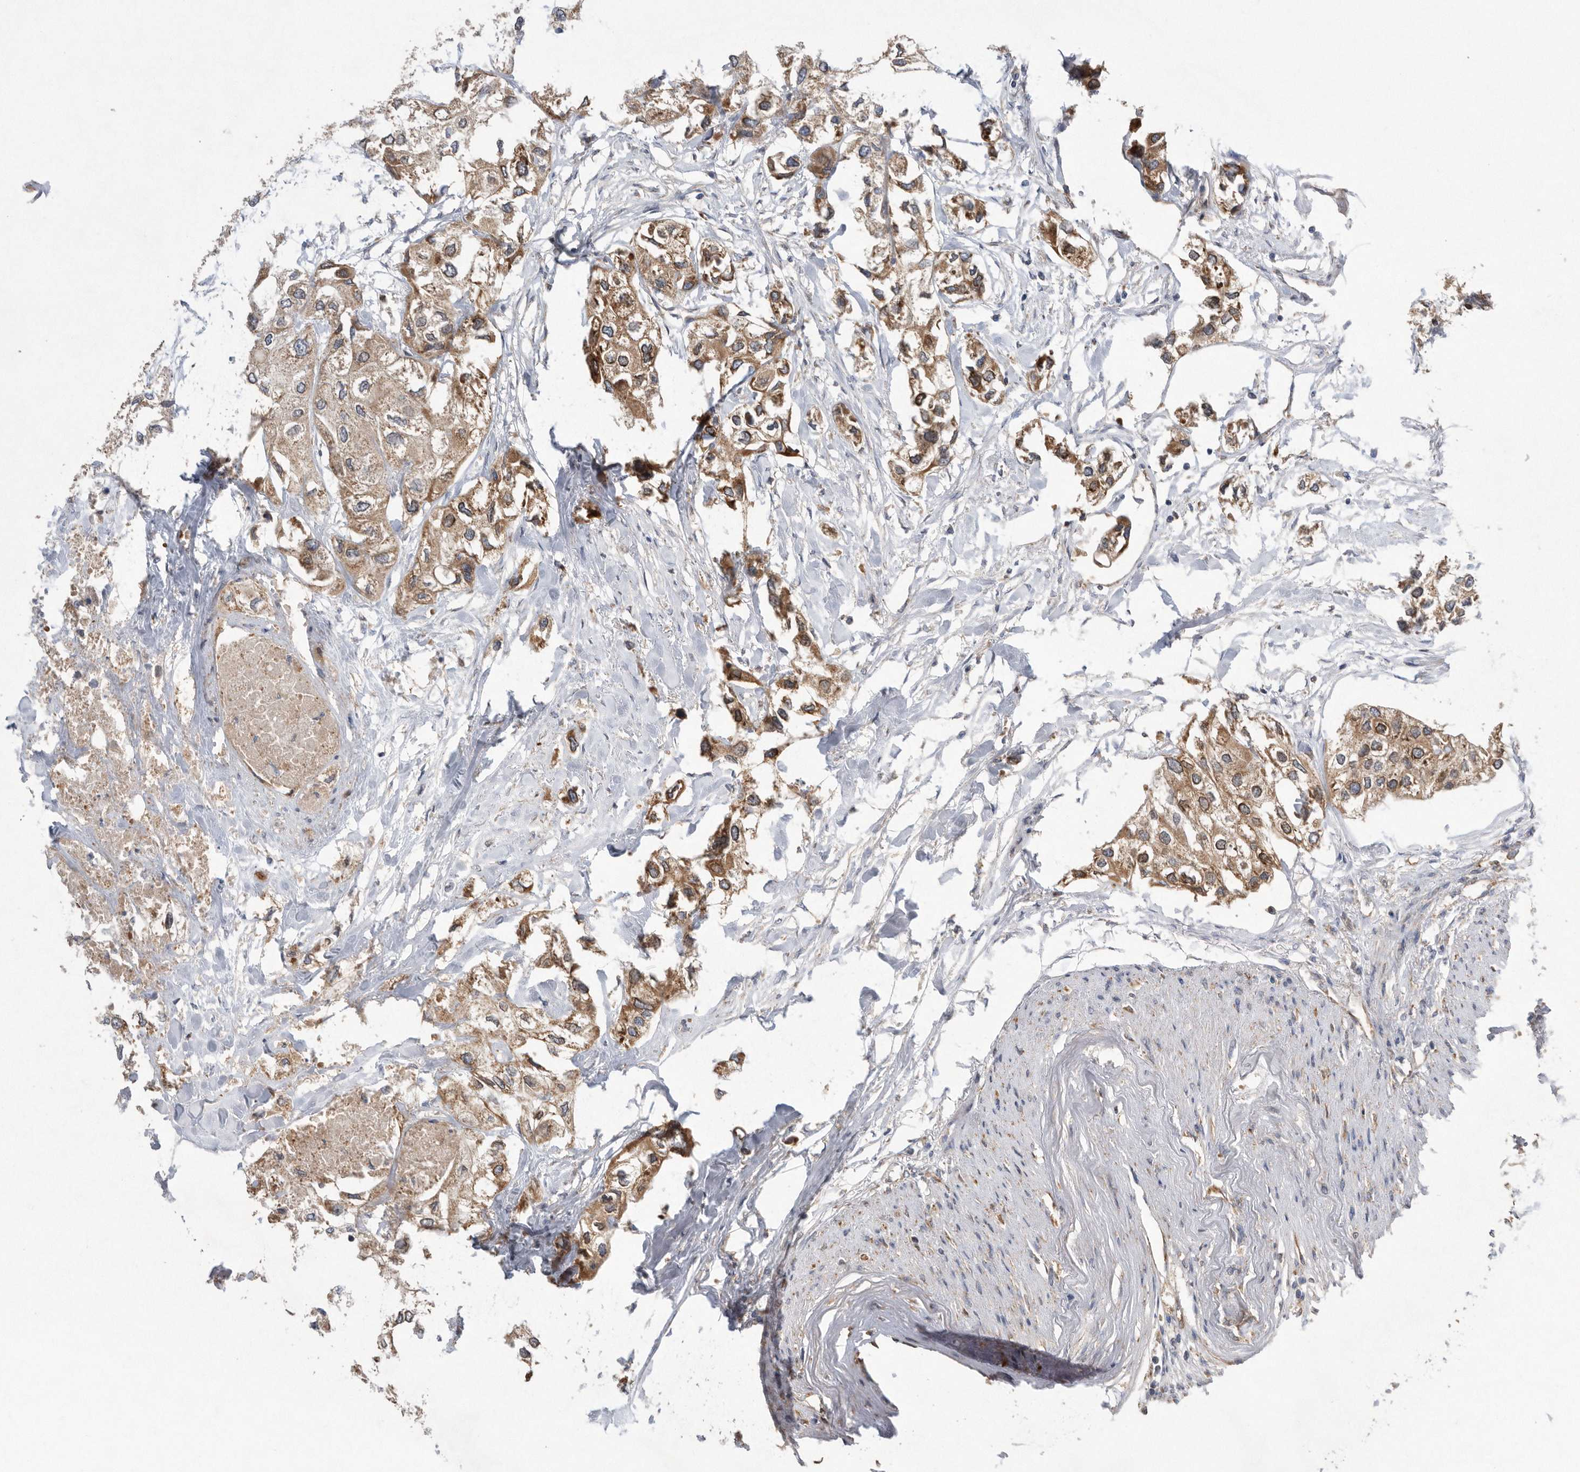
{"staining": {"intensity": "moderate", "quantity": ">75%", "location": "cytoplasmic/membranous"}, "tissue": "urothelial cancer", "cell_type": "Tumor cells", "image_type": "cancer", "snomed": [{"axis": "morphology", "description": "Urothelial carcinoma, High grade"}, {"axis": "topography", "description": "Urinary bladder"}], "caption": "The immunohistochemical stain labels moderate cytoplasmic/membranous staining in tumor cells of urothelial cancer tissue.", "gene": "PON2", "patient": {"sex": "male", "age": 64}}